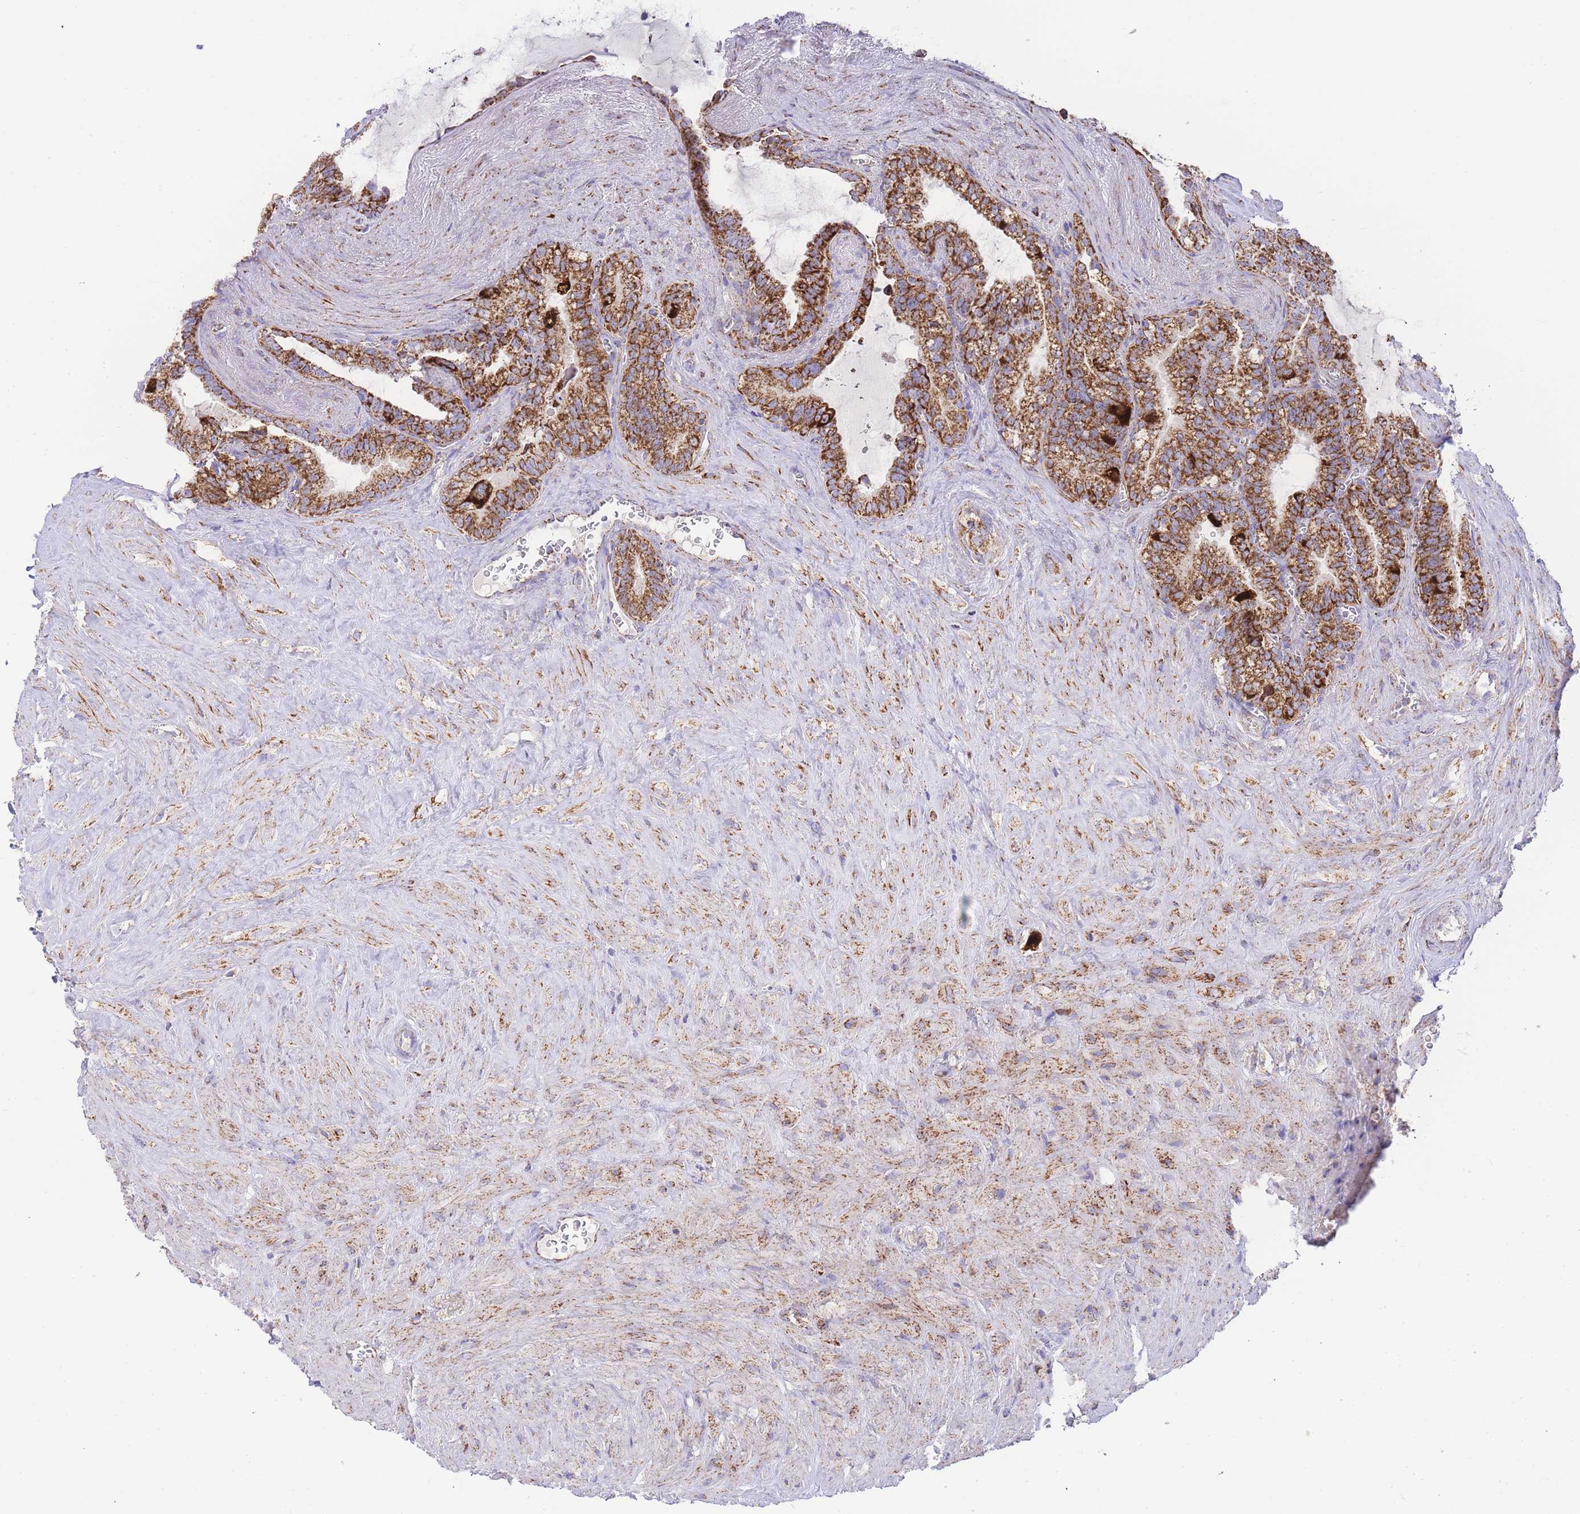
{"staining": {"intensity": "strong", "quantity": ">75%", "location": "cytoplasmic/membranous"}, "tissue": "seminal vesicle", "cell_type": "Glandular cells", "image_type": "normal", "snomed": [{"axis": "morphology", "description": "Normal tissue, NOS"}, {"axis": "topography", "description": "Prostate"}, {"axis": "topography", "description": "Seminal veicle"}], "caption": "High-power microscopy captured an immunohistochemistry (IHC) image of unremarkable seminal vesicle, revealing strong cytoplasmic/membranous expression in about >75% of glandular cells. Nuclei are stained in blue.", "gene": "GSTM1", "patient": {"sex": "male", "age": 58}}